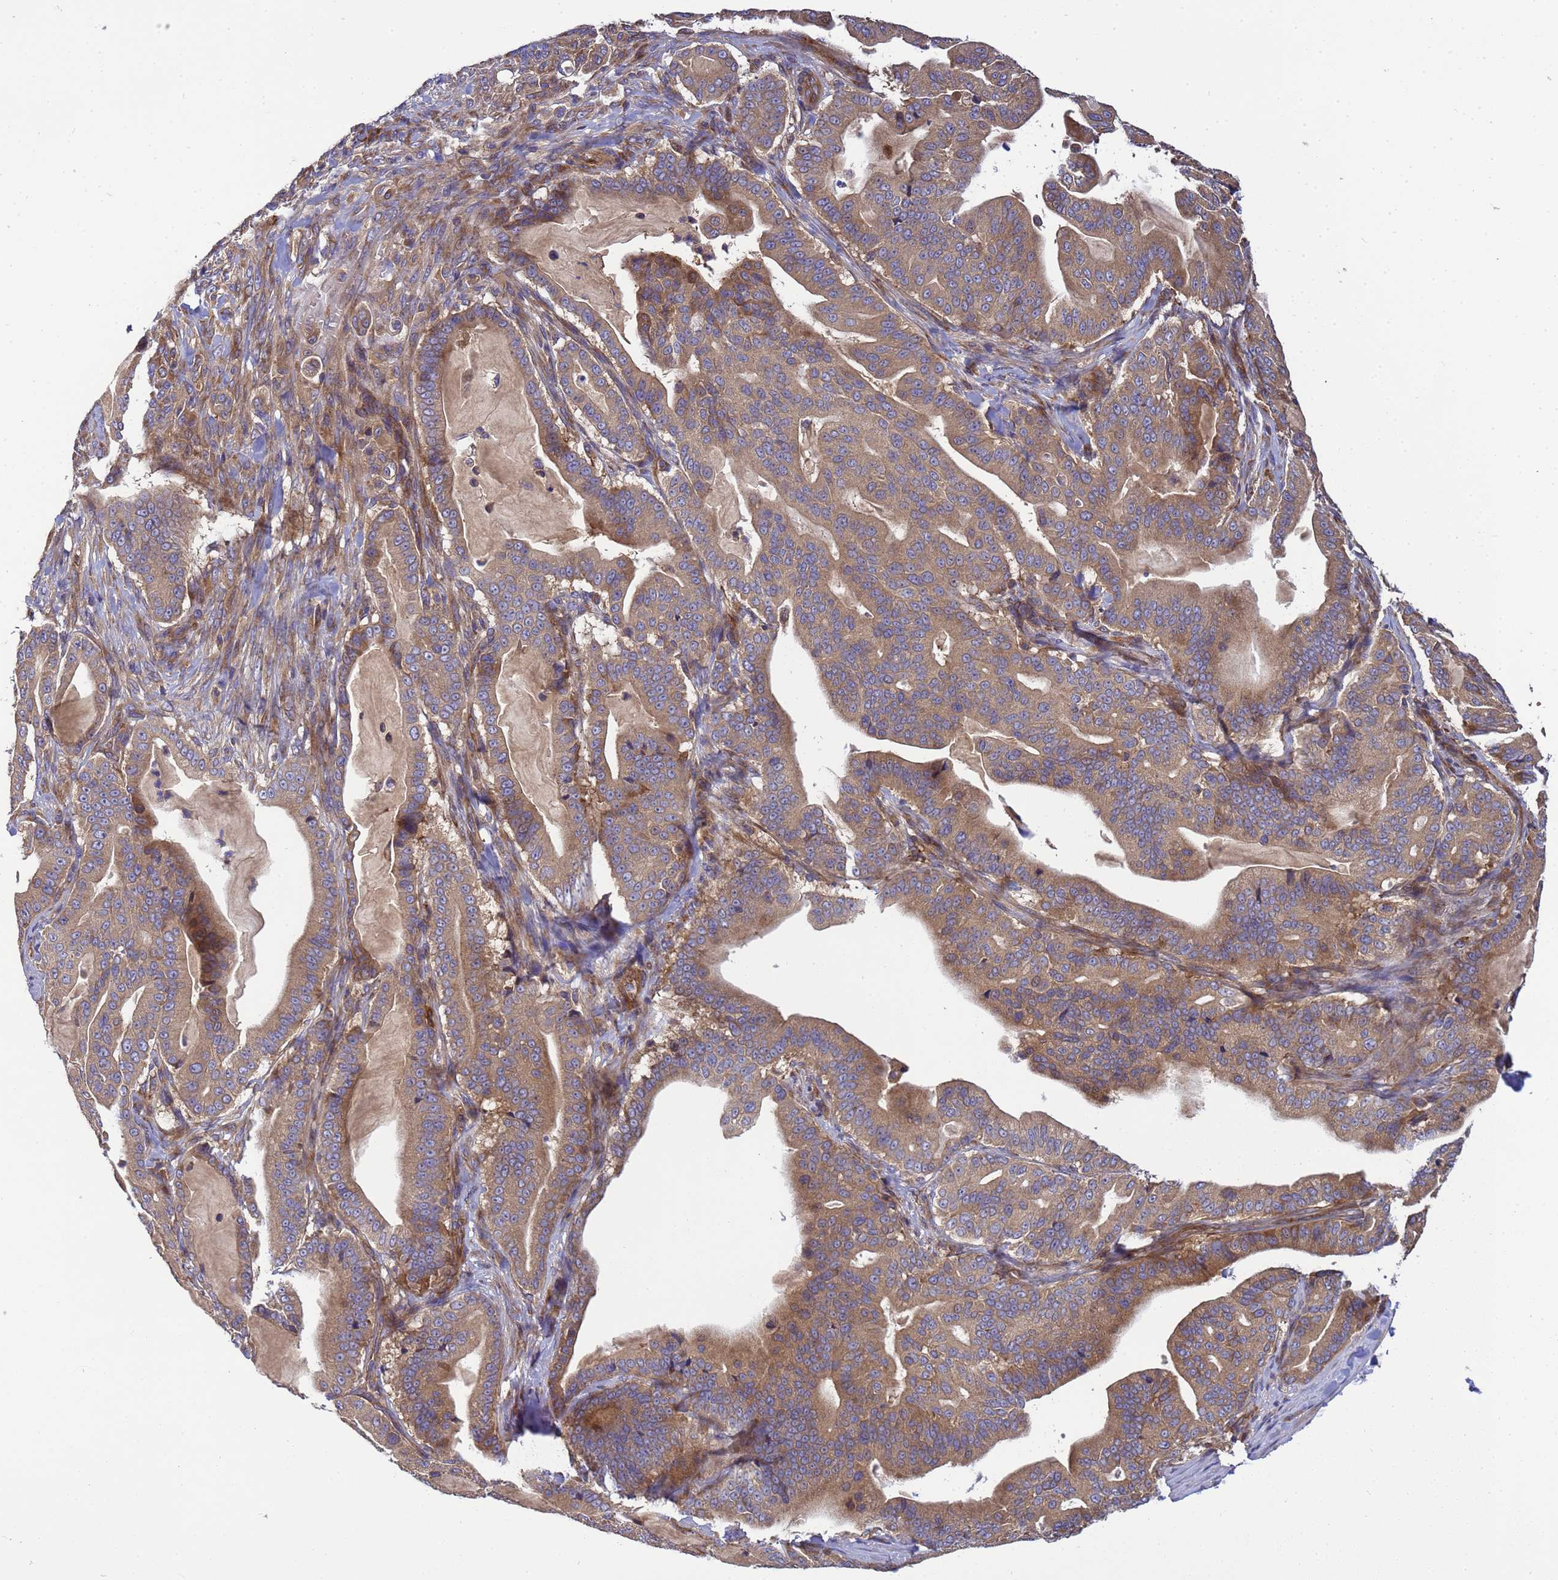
{"staining": {"intensity": "moderate", "quantity": ">75%", "location": "cytoplasmic/membranous"}, "tissue": "pancreatic cancer", "cell_type": "Tumor cells", "image_type": "cancer", "snomed": [{"axis": "morphology", "description": "Adenocarcinoma, NOS"}, {"axis": "topography", "description": "Pancreas"}], "caption": "Immunohistochemistry (IHC) staining of pancreatic adenocarcinoma, which reveals medium levels of moderate cytoplasmic/membranous expression in approximately >75% of tumor cells indicating moderate cytoplasmic/membranous protein staining. The staining was performed using DAB (3,3'-diaminobenzidine) (brown) for protein detection and nuclei were counterstained in hematoxylin (blue).", "gene": "BECN1", "patient": {"sex": "male", "age": 63}}